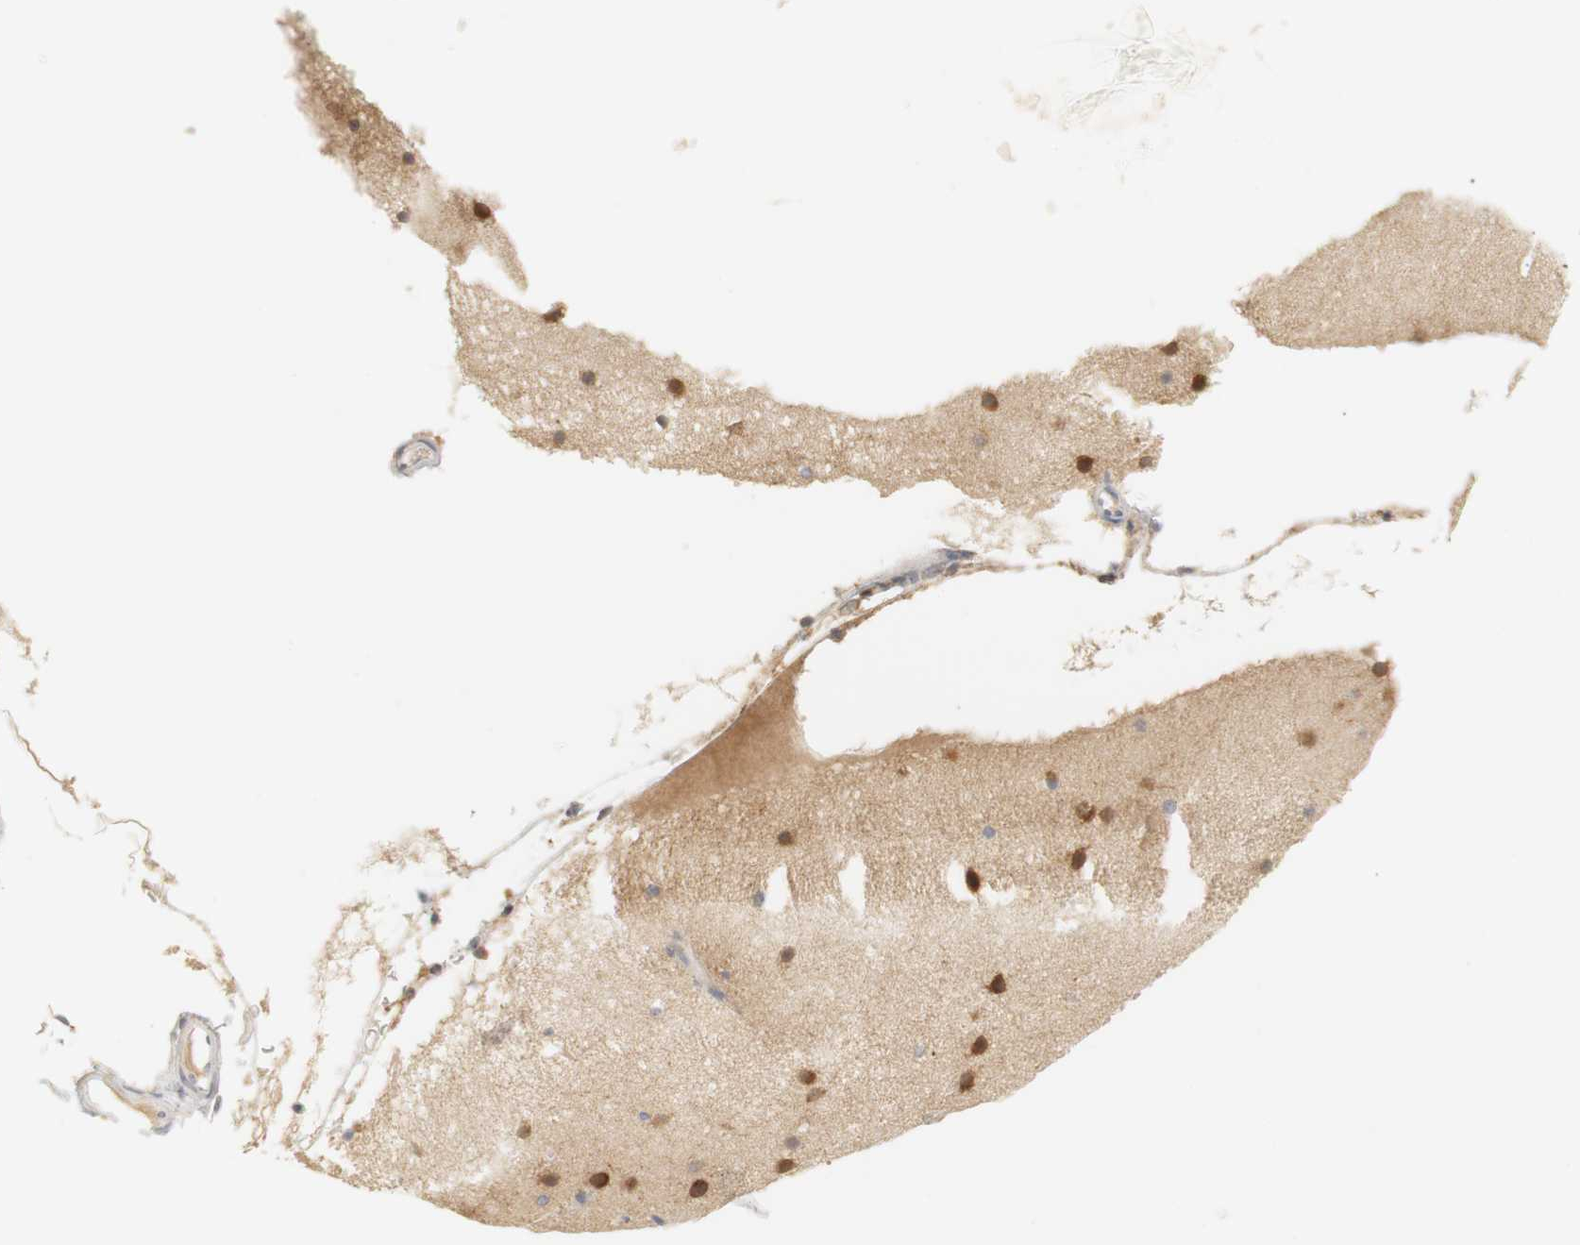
{"staining": {"intensity": "strong", "quantity": ">75%", "location": "cytoplasmic/membranous"}, "tissue": "cerebellum", "cell_type": "Cells in granular layer", "image_type": "normal", "snomed": [{"axis": "morphology", "description": "Normal tissue, NOS"}, {"axis": "topography", "description": "Cerebellum"}], "caption": "Immunohistochemistry (IHC) (DAB (3,3'-diaminobenzidine)) staining of normal cerebellum exhibits strong cytoplasmic/membranous protein expression in about >75% of cells in granular layer. (DAB (3,3'-diaminobenzidine) IHC, brown staining for protein, blue staining for nuclei).", "gene": "RTN3", "patient": {"sex": "male", "age": 45}}